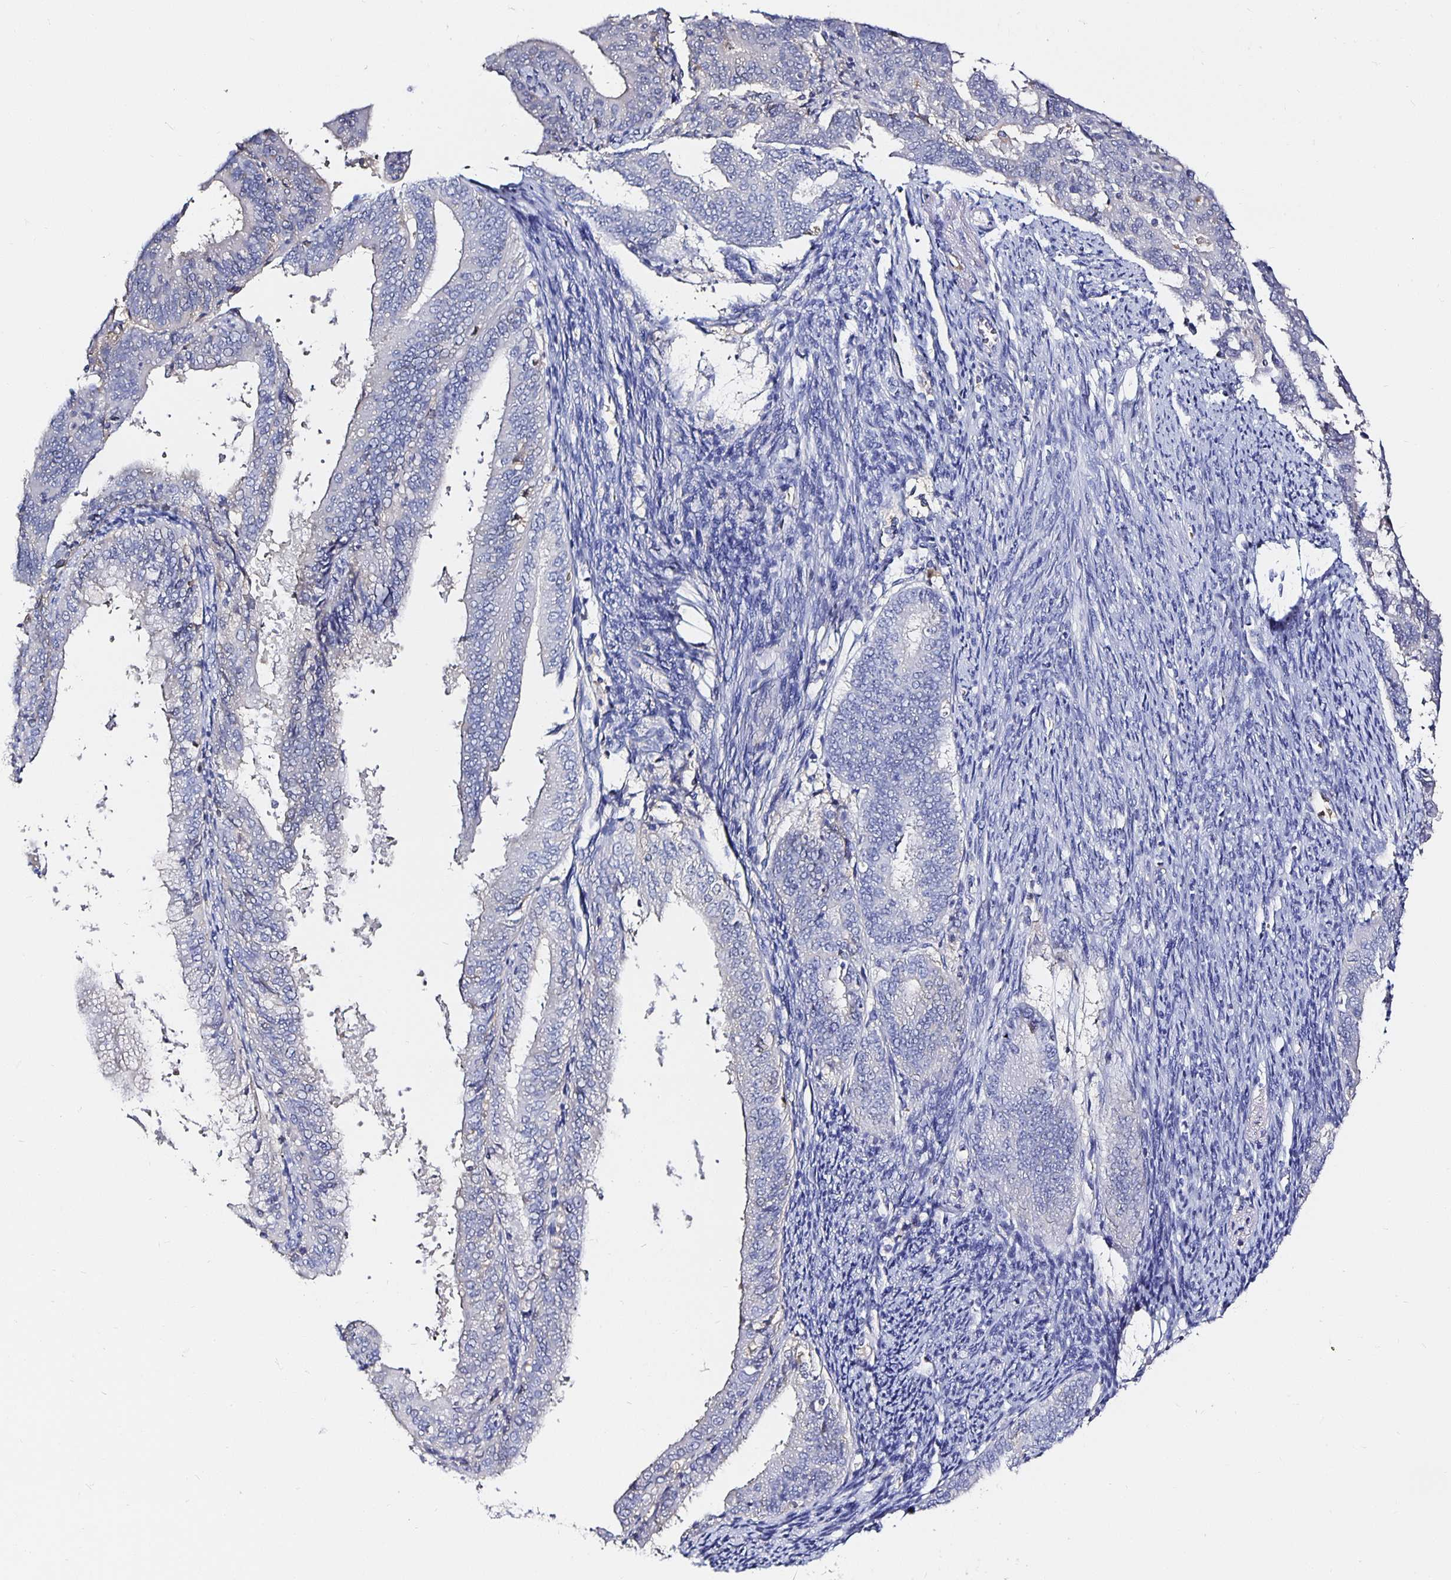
{"staining": {"intensity": "negative", "quantity": "none", "location": "none"}, "tissue": "endometrial cancer", "cell_type": "Tumor cells", "image_type": "cancer", "snomed": [{"axis": "morphology", "description": "Adenocarcinoma, NOS"}, {"axis": "topography", "description": "Endometrium"}], "caption": "High magnification brightfield microscopy of endometrial adenocarcinoma stained with DAB (brown) and counterstained with hematoxylin (blue): tumor cells show no significant expression.", "gene": "TTR", "patient": {"sex": "female", "age": 63}}